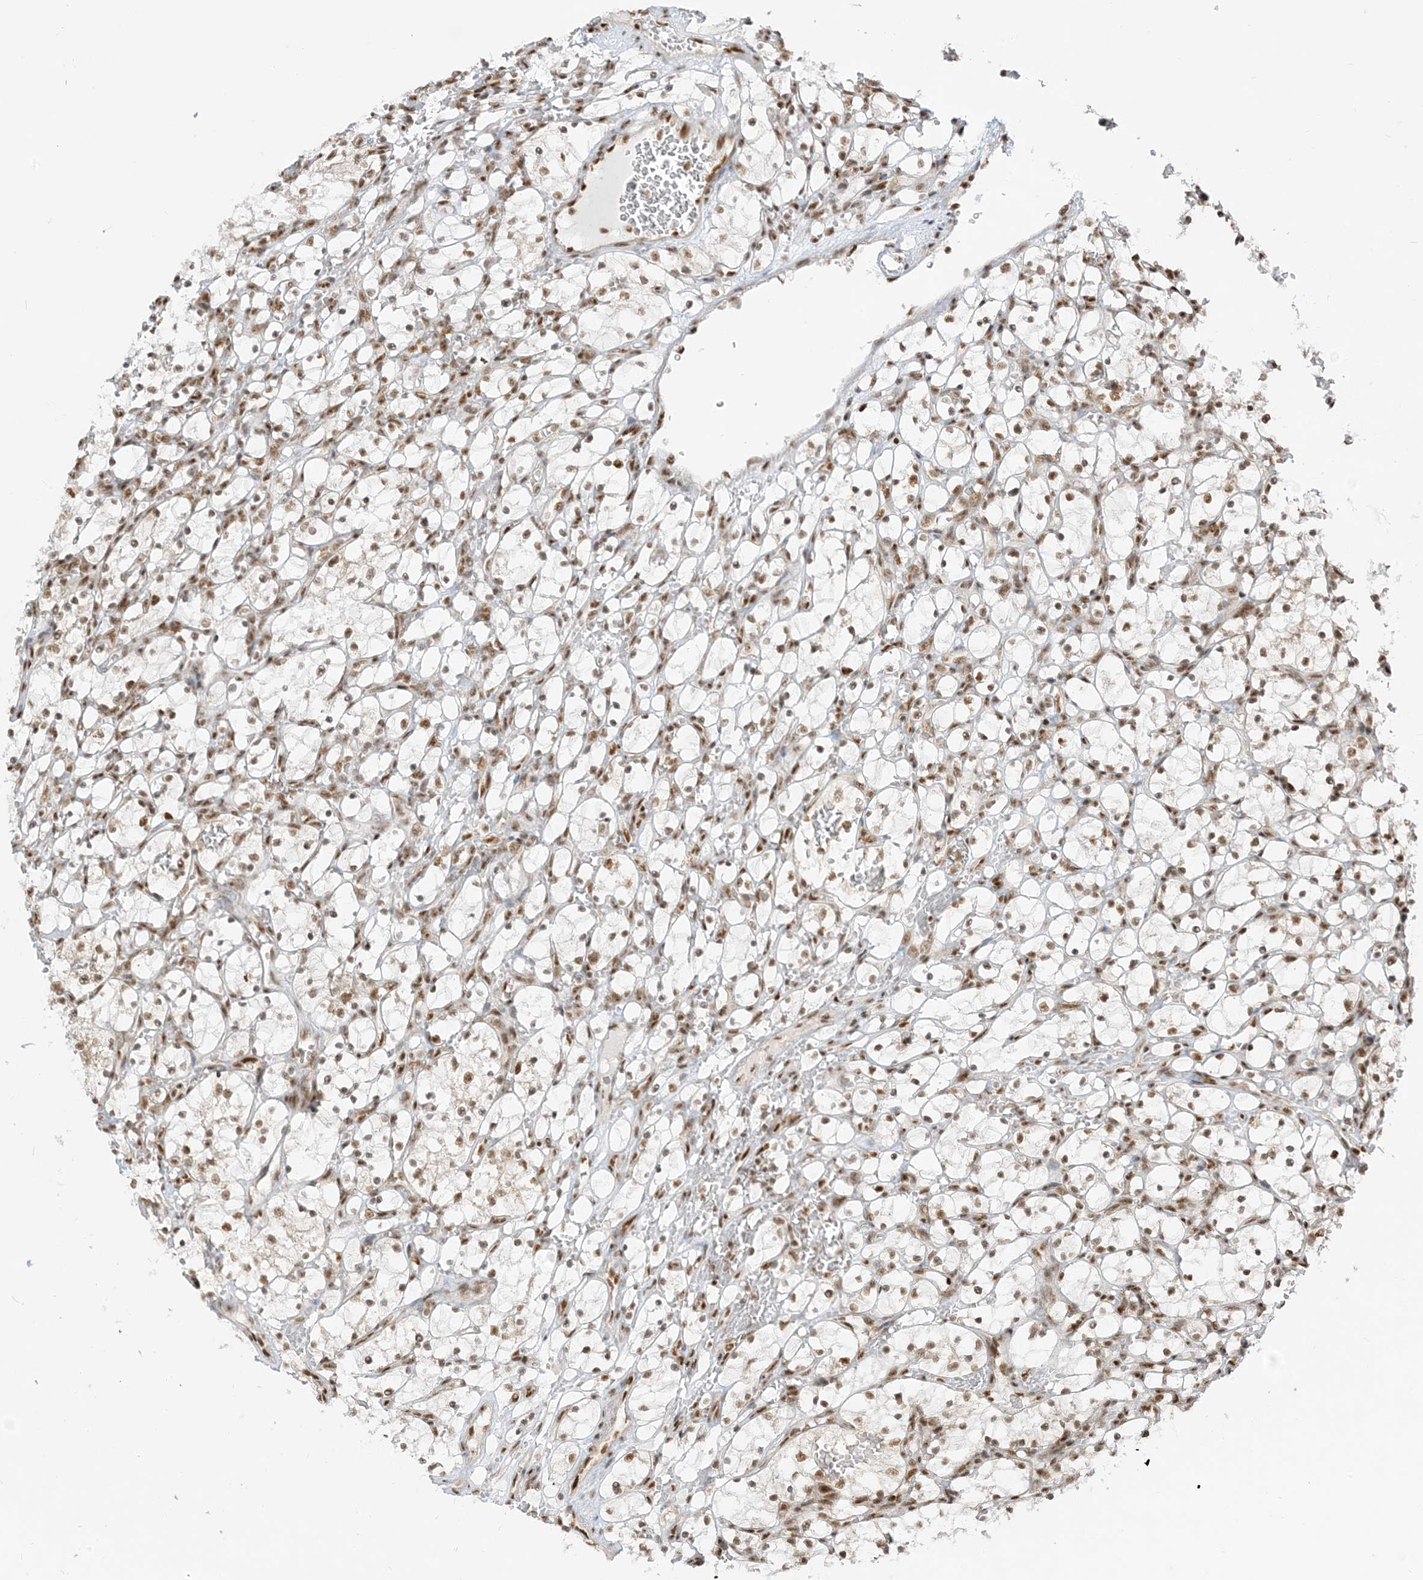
{"staining": {"intensity": "moderate", "quantity": ">75%", "location": "nuclear"}, "tissue": "renal cancer", "cell_type": "Tumor cells", "image_type": "cancer", "snomed": [{"axis": "morphology", "description": "Adenocarcinoma, NOS"}, {"axis": "topography", "description": "Kidney"}], "caption": "High-magnification brightfield microscopy of renal cancer stained with DAB (brown) and counterstained with hematoxylin (blue). tumor cells exhibit moderate nuclear staining is seen in approximately>75% of cells.", "gene": "ARGLU1", "patient": {"sex": "female", "age": 69}}